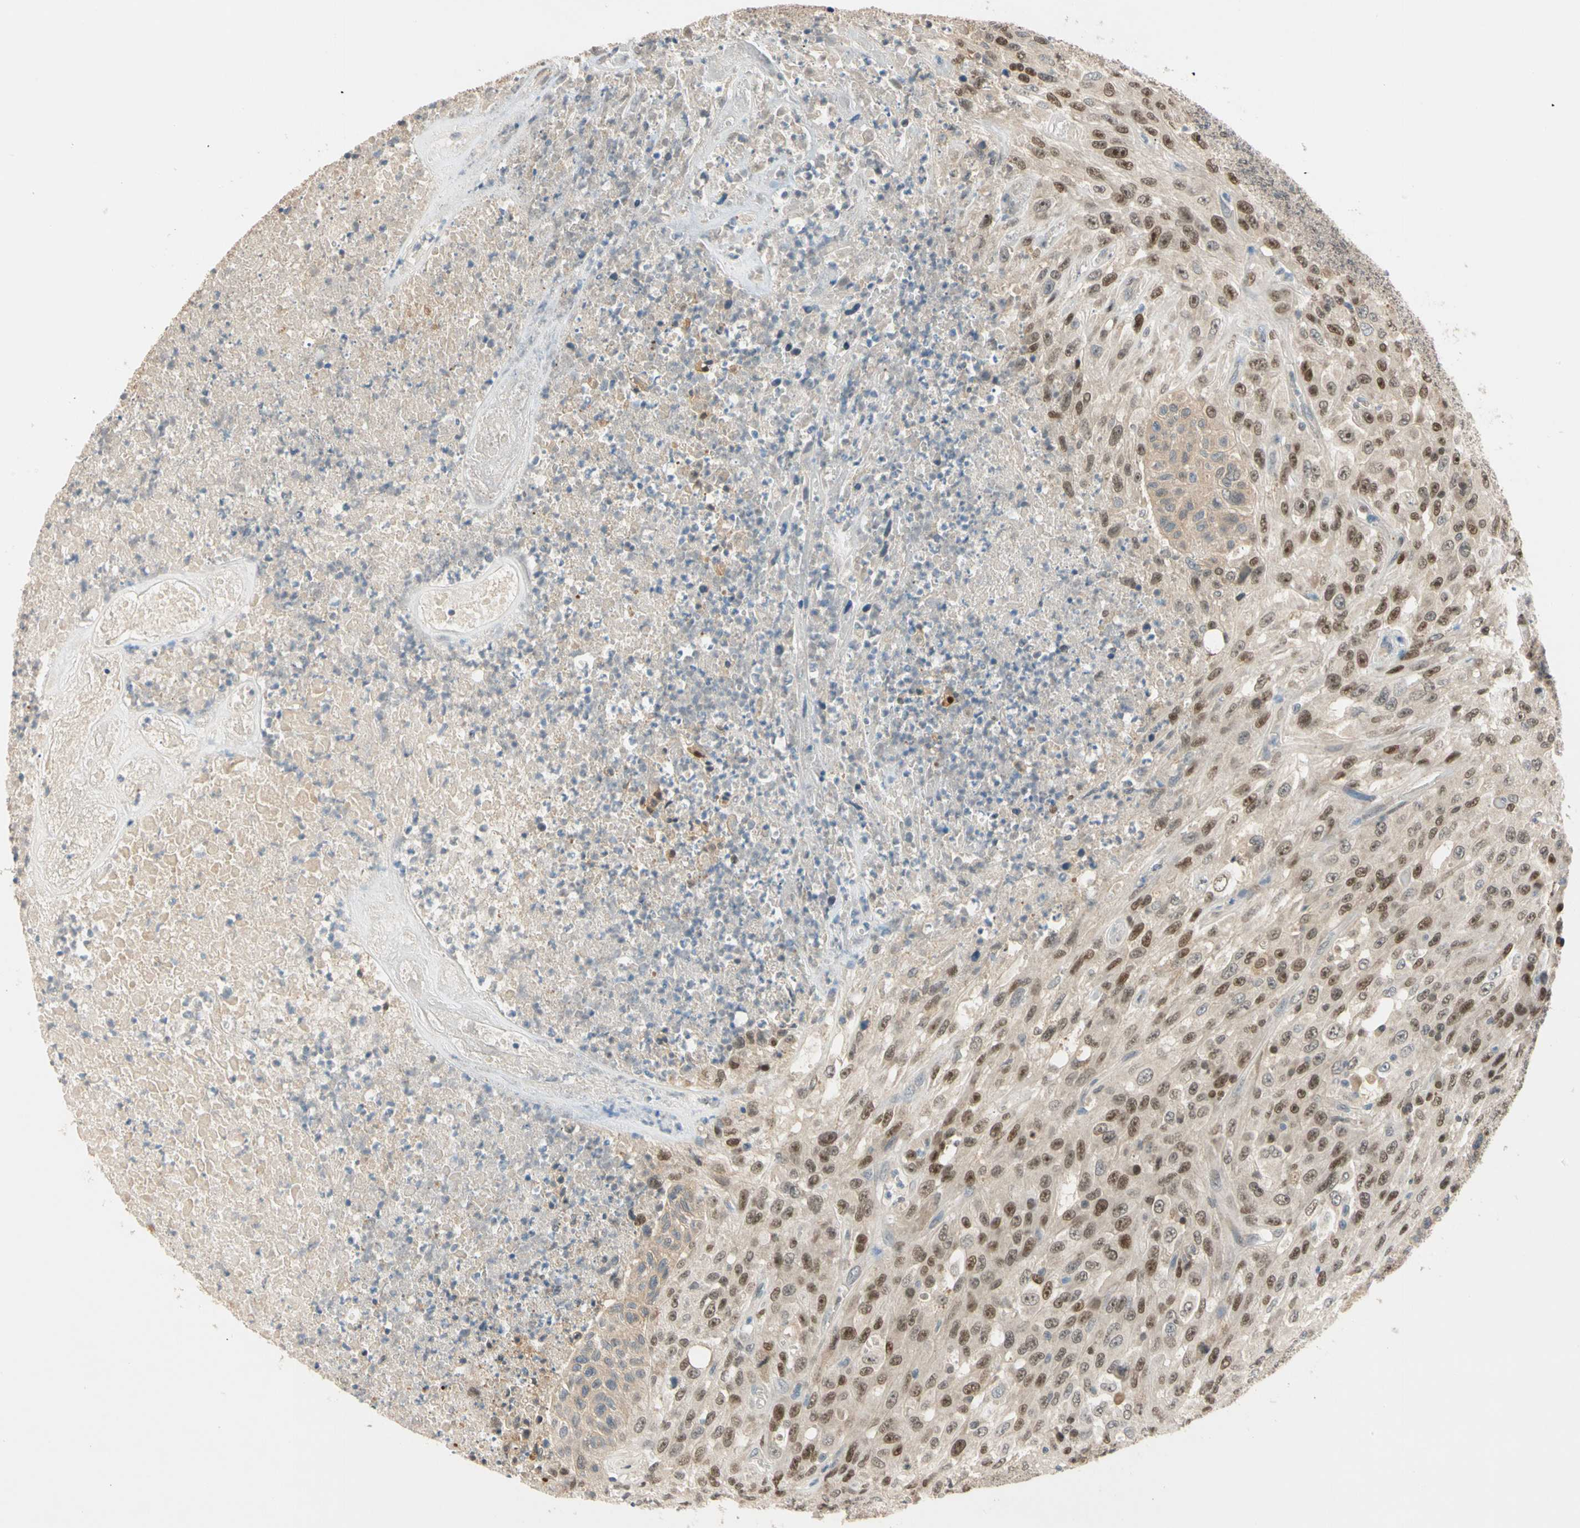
{"staining": {"intensity": "moderate", "quantity": ">75%", "location": "cytoplasmic/membranous,nuclear"}, "tissue": "urothelial cancer", "cell_type": "Tumor cells", "image_type": "cancer", "snomed": [{"axis": "morphology", "description": "Urothelial carcinoma, High grade"}, {"axis": "topography", "description": "Urinary bladder"}], "caption": "Immunohistochemical staining of urothelial cancer shows medium levels of moderate cytoplasmic/membranous and nuclear expression in about >75% of tumor cells.", "gene": "RIOX2", "patient": {"sex": "male", "age": 66}}